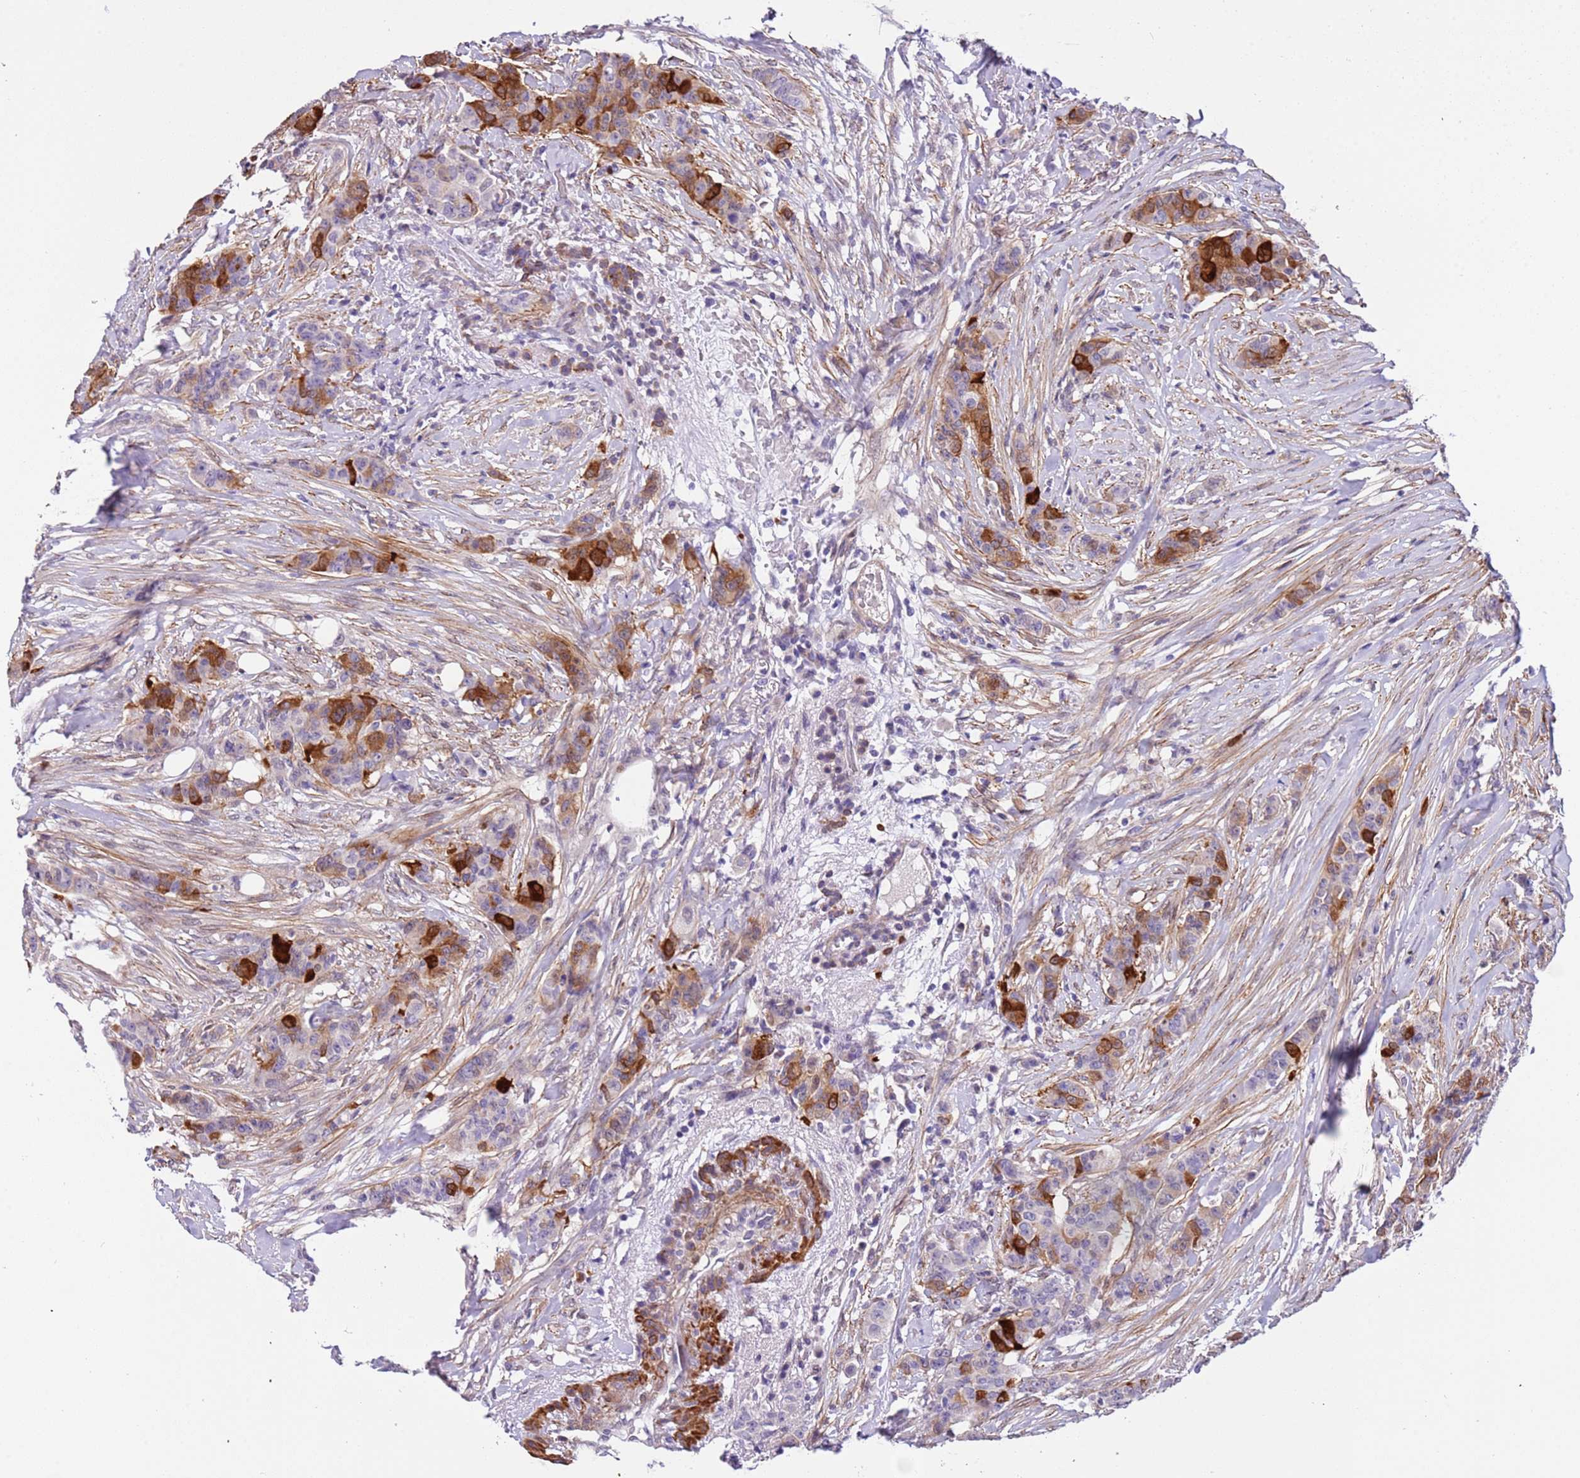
{"staining": {"intensity": "moderate", "quantity": "25%-75%", "location": "cytoplasmic/membranous"}, "tissue": "breast cancer", "cell_type": "Tumor cells", "image_type": "cancer", "snomed": [{"axis": "morphology", "description": "Duct carcinoma"}, {"axis": "topography", "description": "Breast"}], "caption": "Immunohistochemical staining of breast cancer displays medium levels of moderate cytoplasmic/membranous protein staining in approximately 25%-75% of tumor cells.", "gene": "PLEKHH1", "patient": {"sex": "female", "age": 40}}